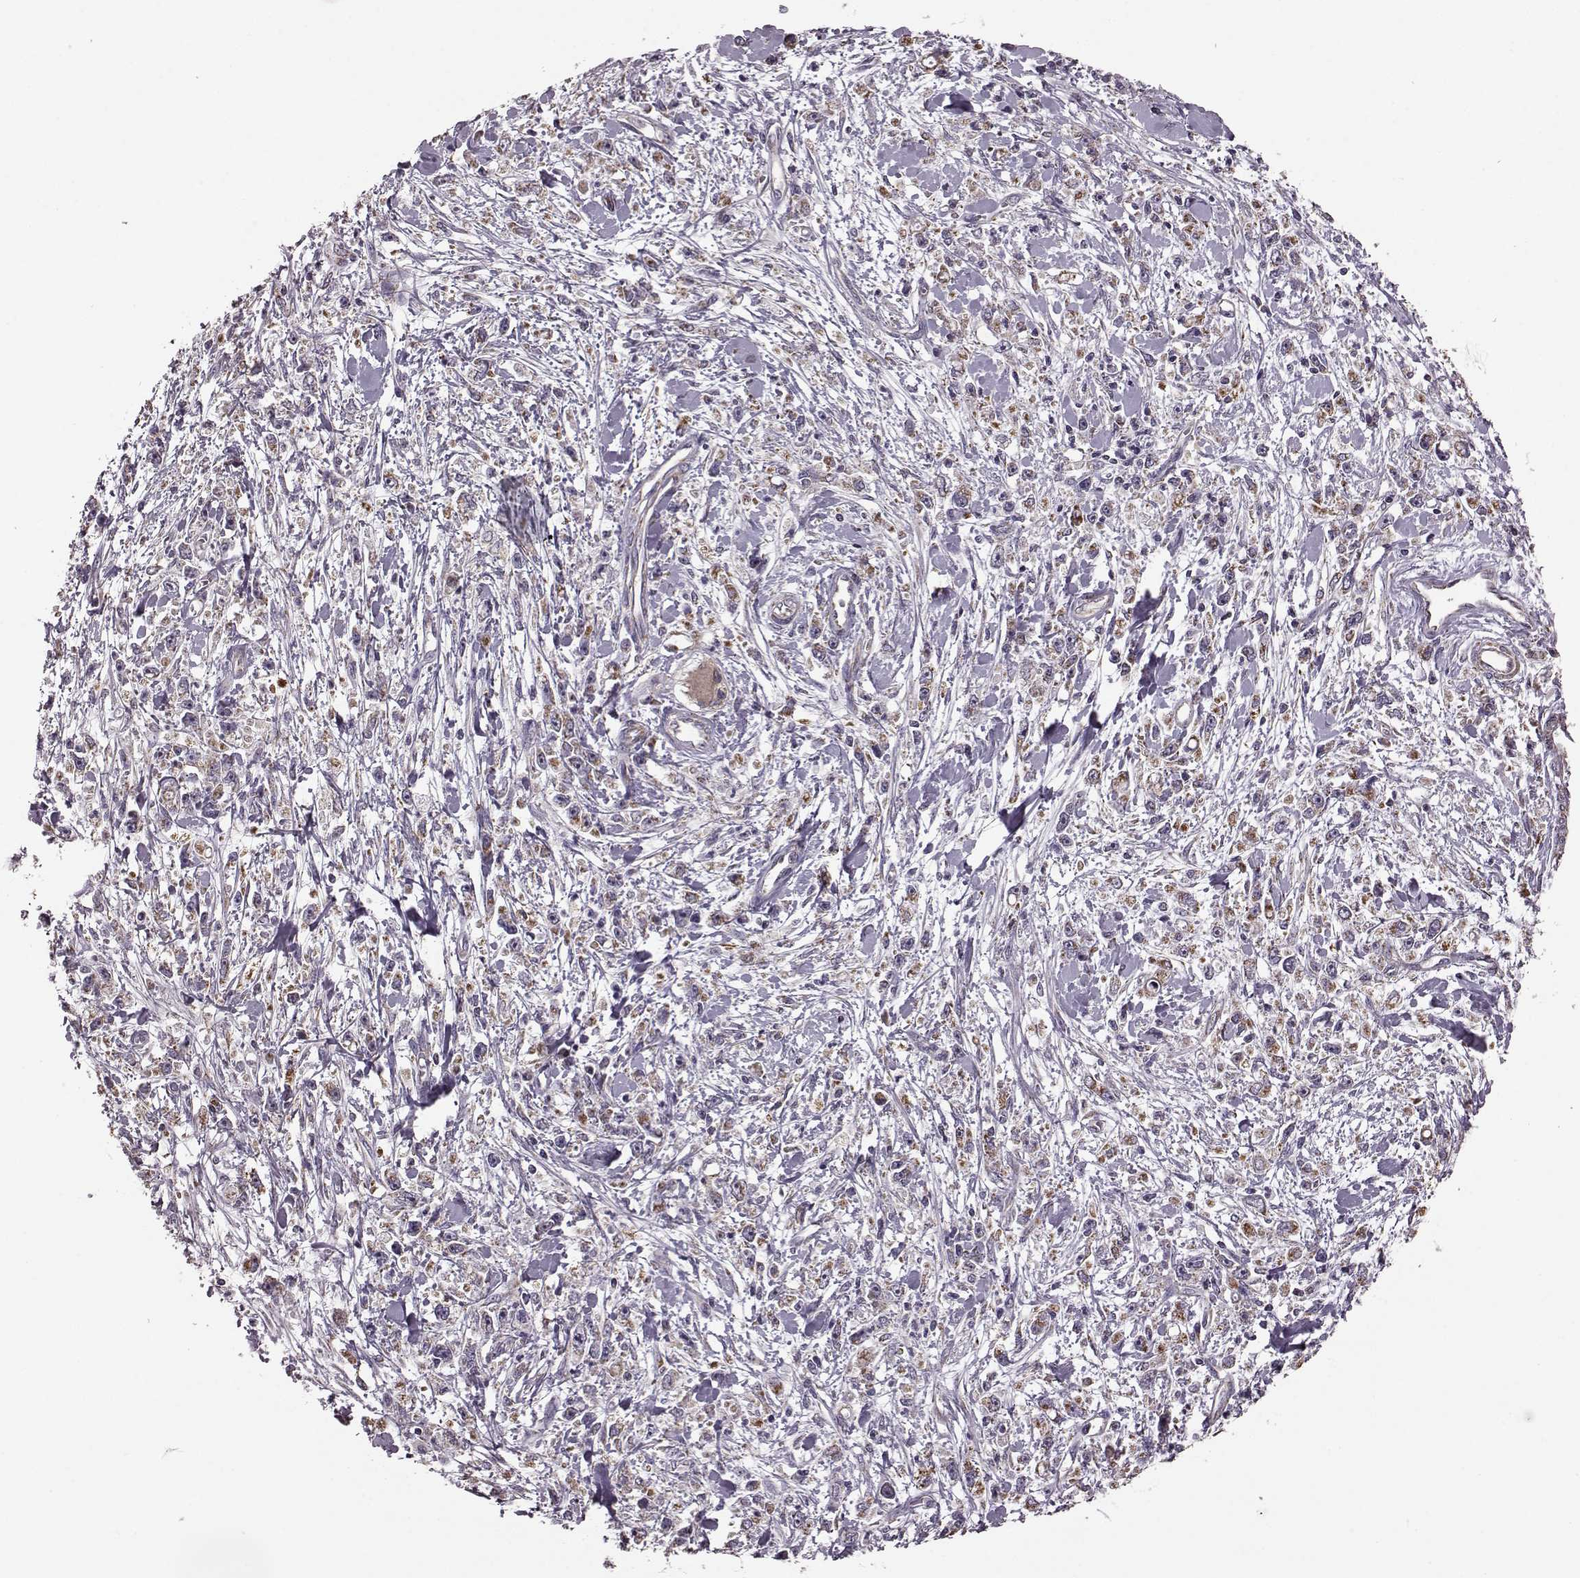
{"staining": {"intensity": "moderate", "quantity": ">75%", "location": "cytoplasmic/membranous"}, "tissue": "stomach cancer", "cell_type": "Tumor cells", "image_type": "cancer", "snomed": [{"axis": "morphology", "description": "Adenocarcinoma, NOS"}, {"axis": "topography", "description": "Stomach"}], "caption": "A histopathology image showing moderate cytoplasmic/membranous positivity in approximately >75% of tumor cells in stomach adenocarcinoma, as visualized by brown immunohistochemical staining.", "gene": "PUDP", "patient": {"sex": "female", "age": 59}}